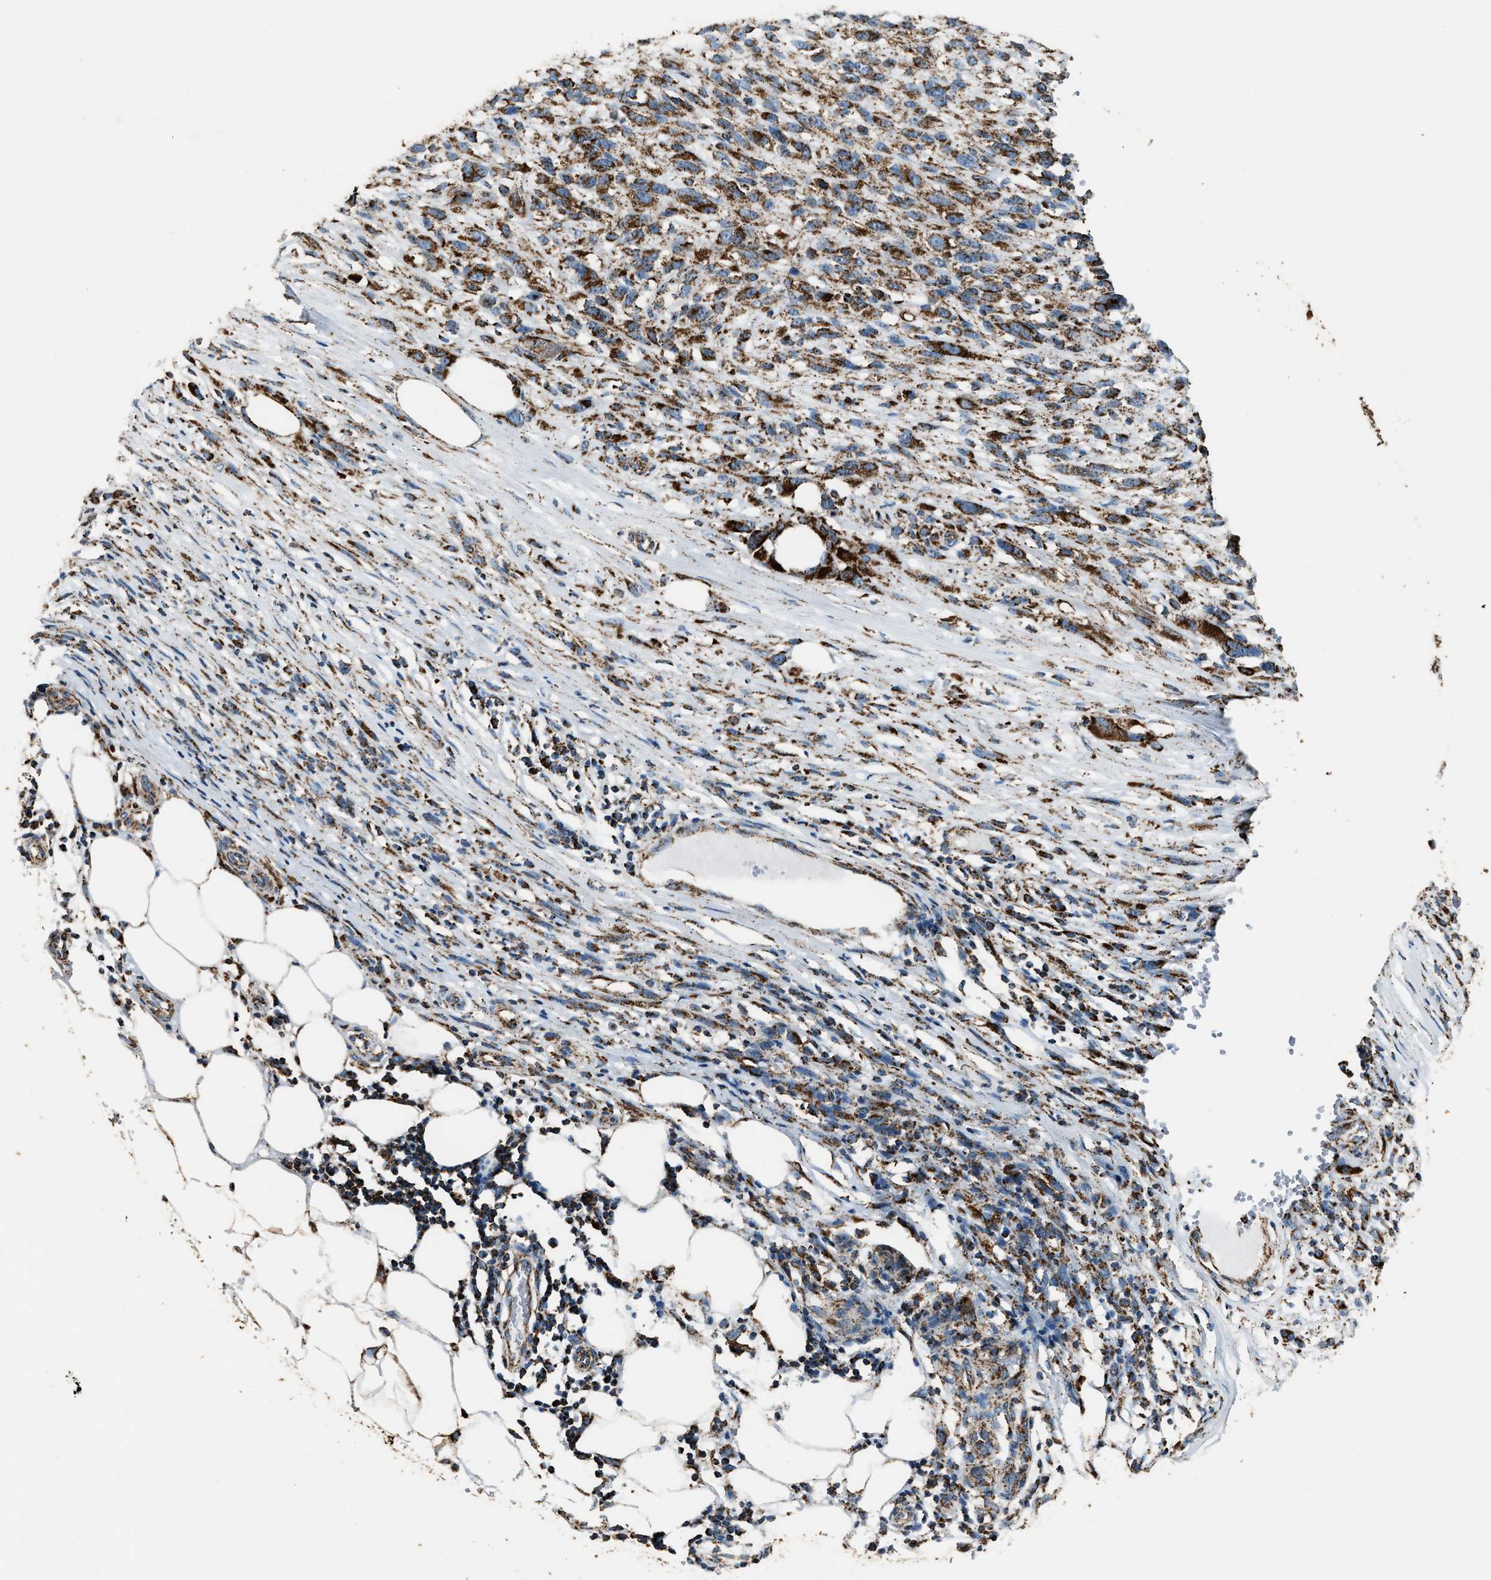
{"staining": {"intensity": "strong", "quantity": ">75%", "location": "cytoplasmic/membranous"}, "tissue": "melanoma", "cell_type": "Tumor cells", "image_type": "cancer", "snomed": [{"axis": "morphology", "description": "Malignant melanoma, NOS"}, {"axis": "topography", "description": "Skin"}], "caption": "This histopathology image reveals immunohistochemistry (IHC) staining of human melanoma, with high strong cytoplasmic/membranous positivity in about >75% of tumor cells.", "gene": "MDH2", "patient": {"sex": "female", "age": 55}}